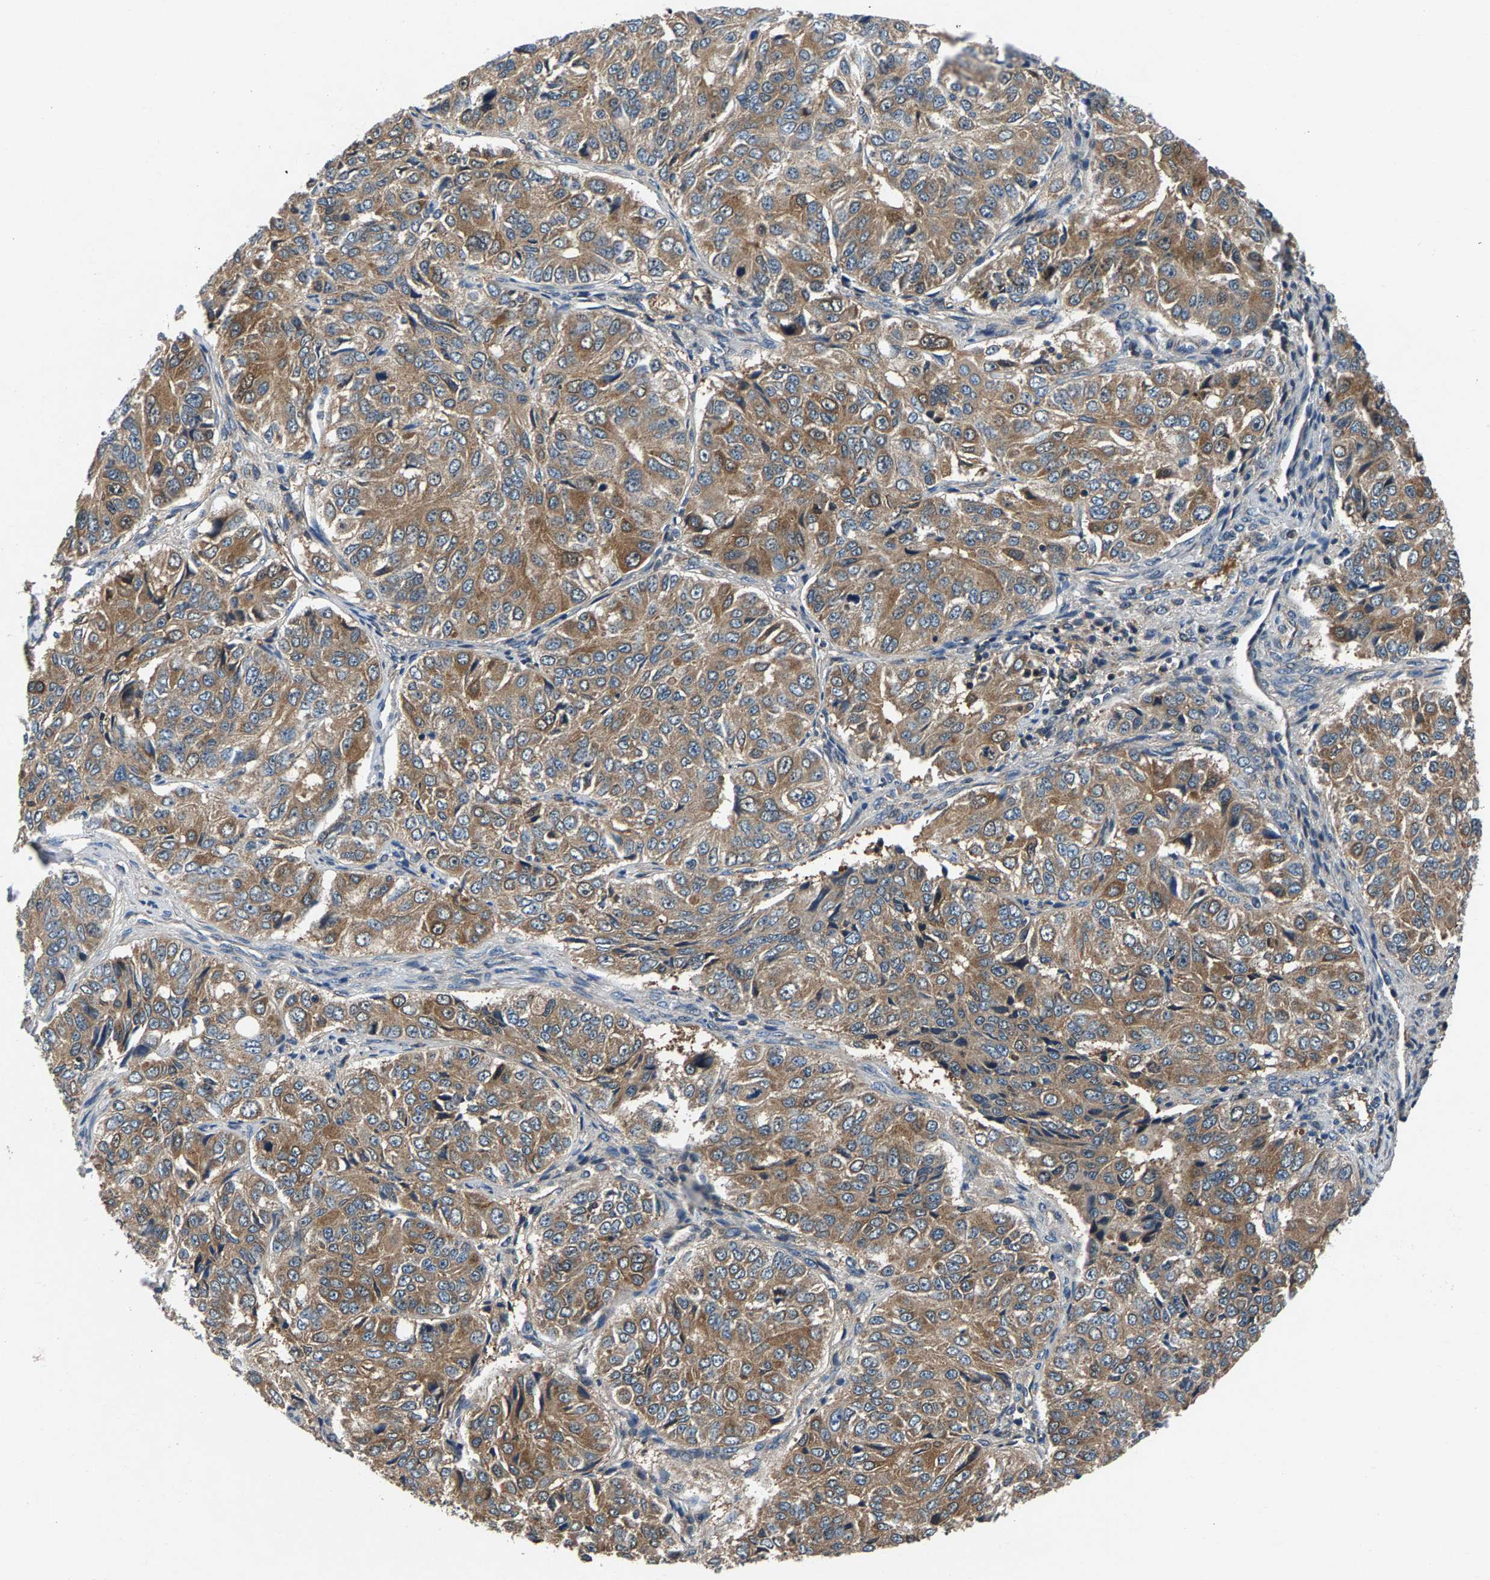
{"staining": {"intensity": "moderate", "quantity": ">75%", "location": "cytoplasmic/membranous"}, "tissue": "ovarian cancer", "cell_type": "Tumor cells", "image_type": "cancer", "snomed": [{"axis": "morphology", "description": "Carcinoma, endometroid"}, {"axis": "topography", "description": "Ovary"}], "caption": "Endometroid carcinoma (ovarian) stained for a protein (brown) displays moderate cytoplasmic/membranous positive positivity in approximately >75% of tumor cells.", "gene": "FAM78A", "patient": {"sex": "female", "age": 51}}